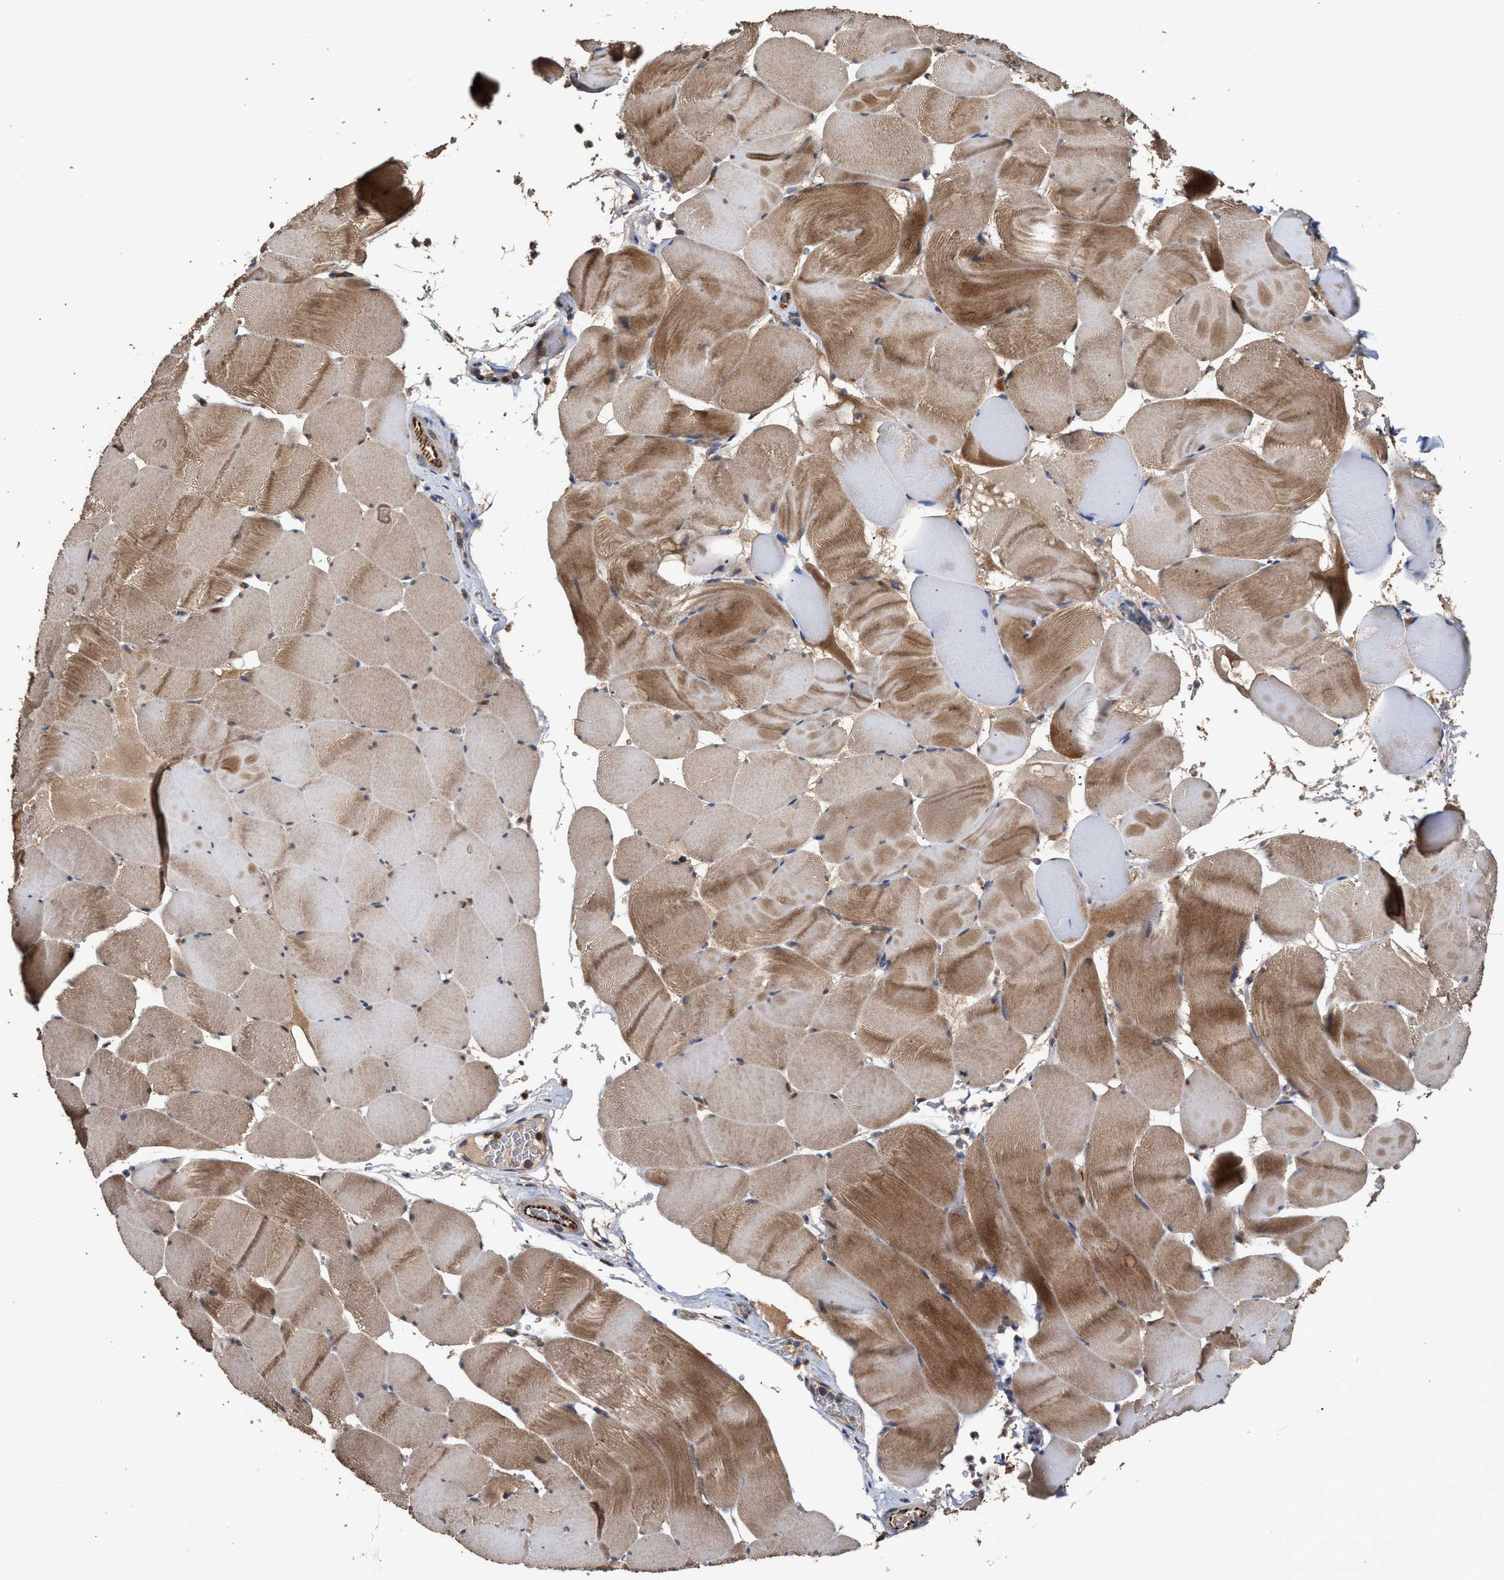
{"staining": {"intensity": "moderate", "quantity": ">75%", "location": "cytoplasmic/membranous"}, "tissue": "skeletal muscle", "cell_type": "Myocytes", "image_type": "normal", "snomed": [{"axis": "morphology", "description": "Normal tissue, NOS"}, {"axis": "topography", "description": "Skeletal muscle"}], "caption": "Brown immunohistochemical staining in benign skeletal muscle demonstrates moderate cytoplasmic/membranous positivity in about >75% of myocytes.", "gene": "ZNHIT6", "patient": {"sex": "male", "age": 62}}